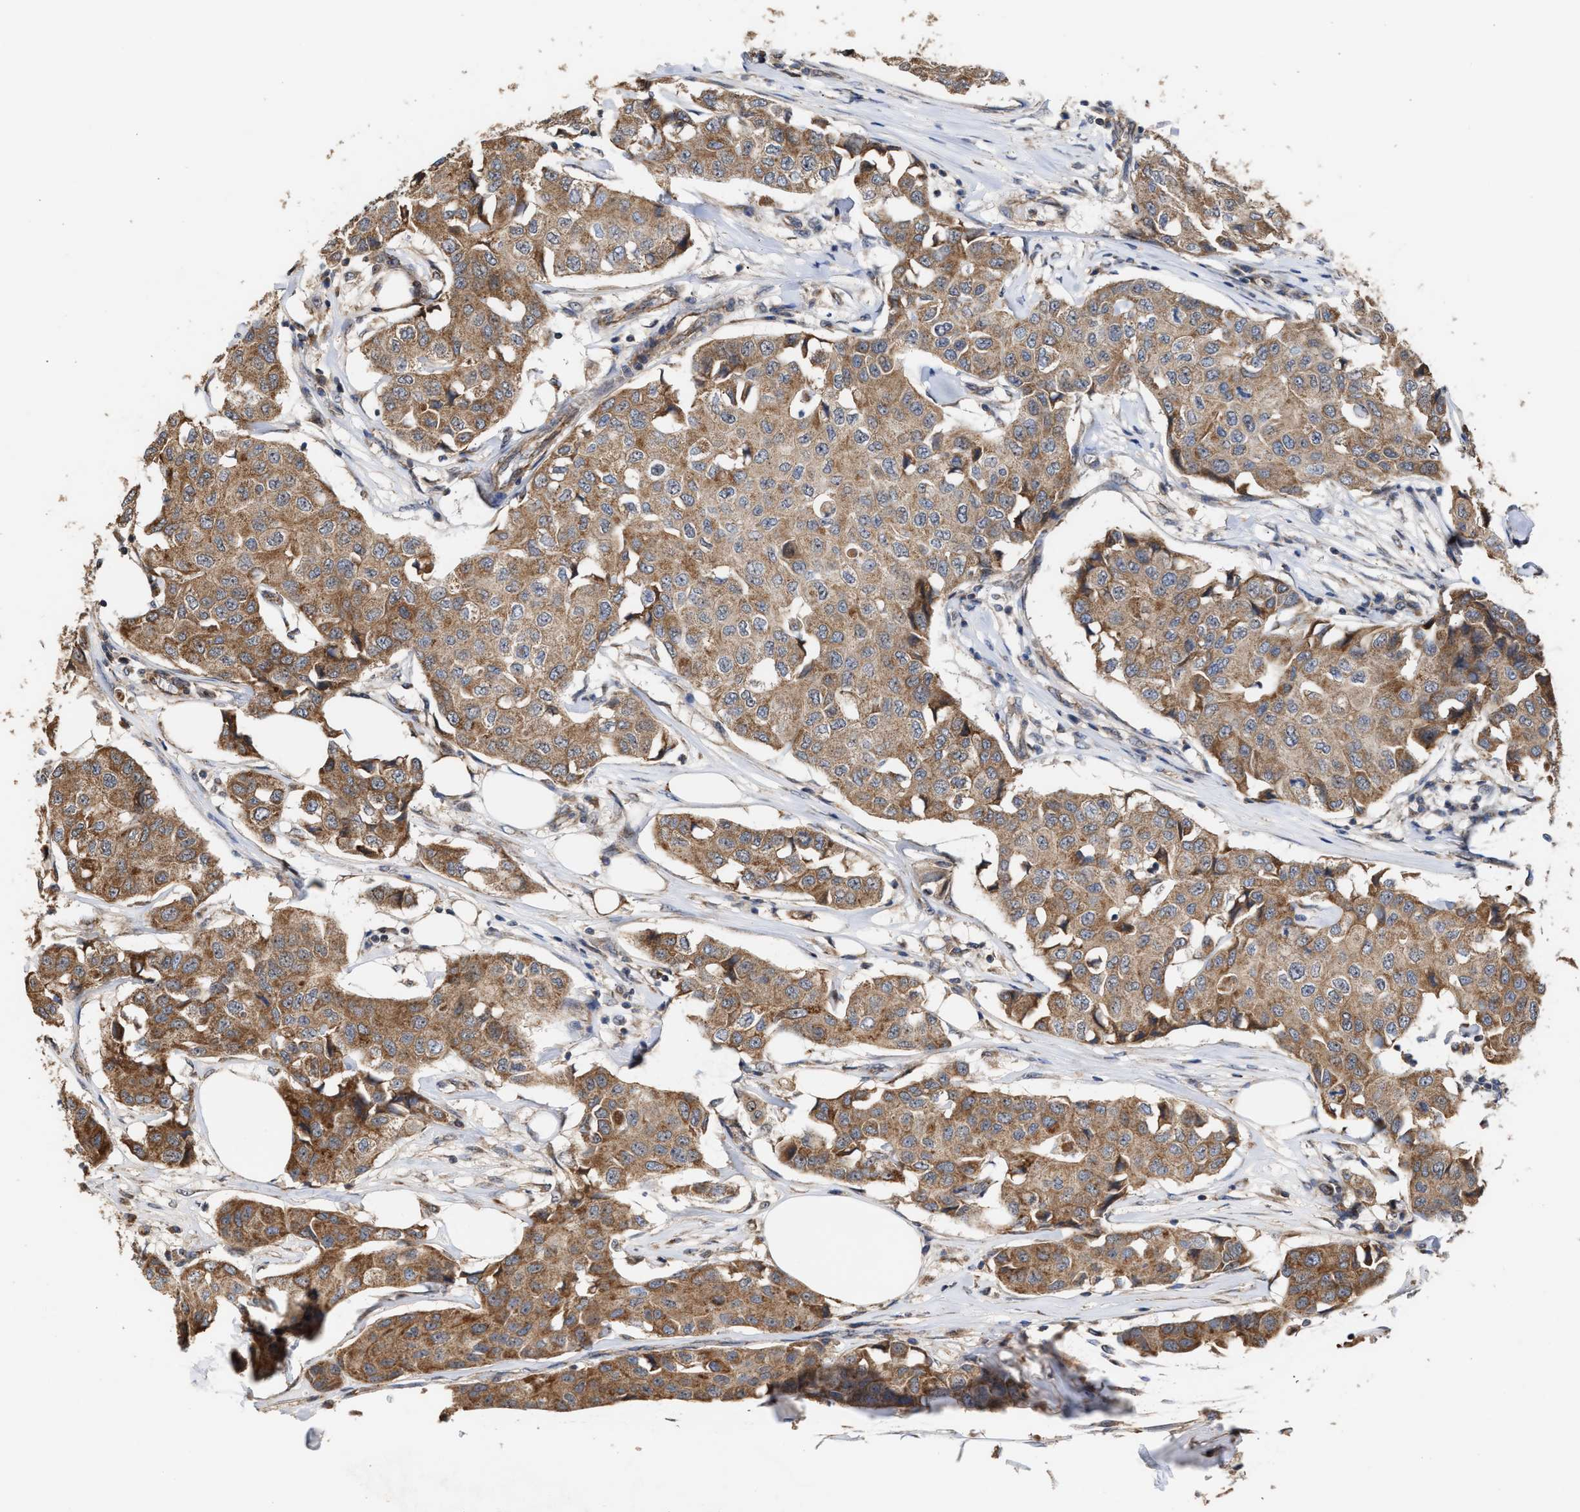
{"staining": {"intensity": "moderate", "quantity": ">75%", "location": "cytoplasmic/membranous"}, "tissue": "breast cancer", "cell_type": "Tumor cells", "image_type": "cancer", "snomed": [{"axis": "morphology", "description": "Duct carcinoma"}, {"axis": "topography", "description": "Breast"}], "caption": "Protein expression by IHC shows moderate cytoplasmic/membranous staining in approximately >75% of tumor cells in breast invasive ductal carcinoma.", "gene": "EXOSC2", "patient": {"sex": "female", "age": 80}}